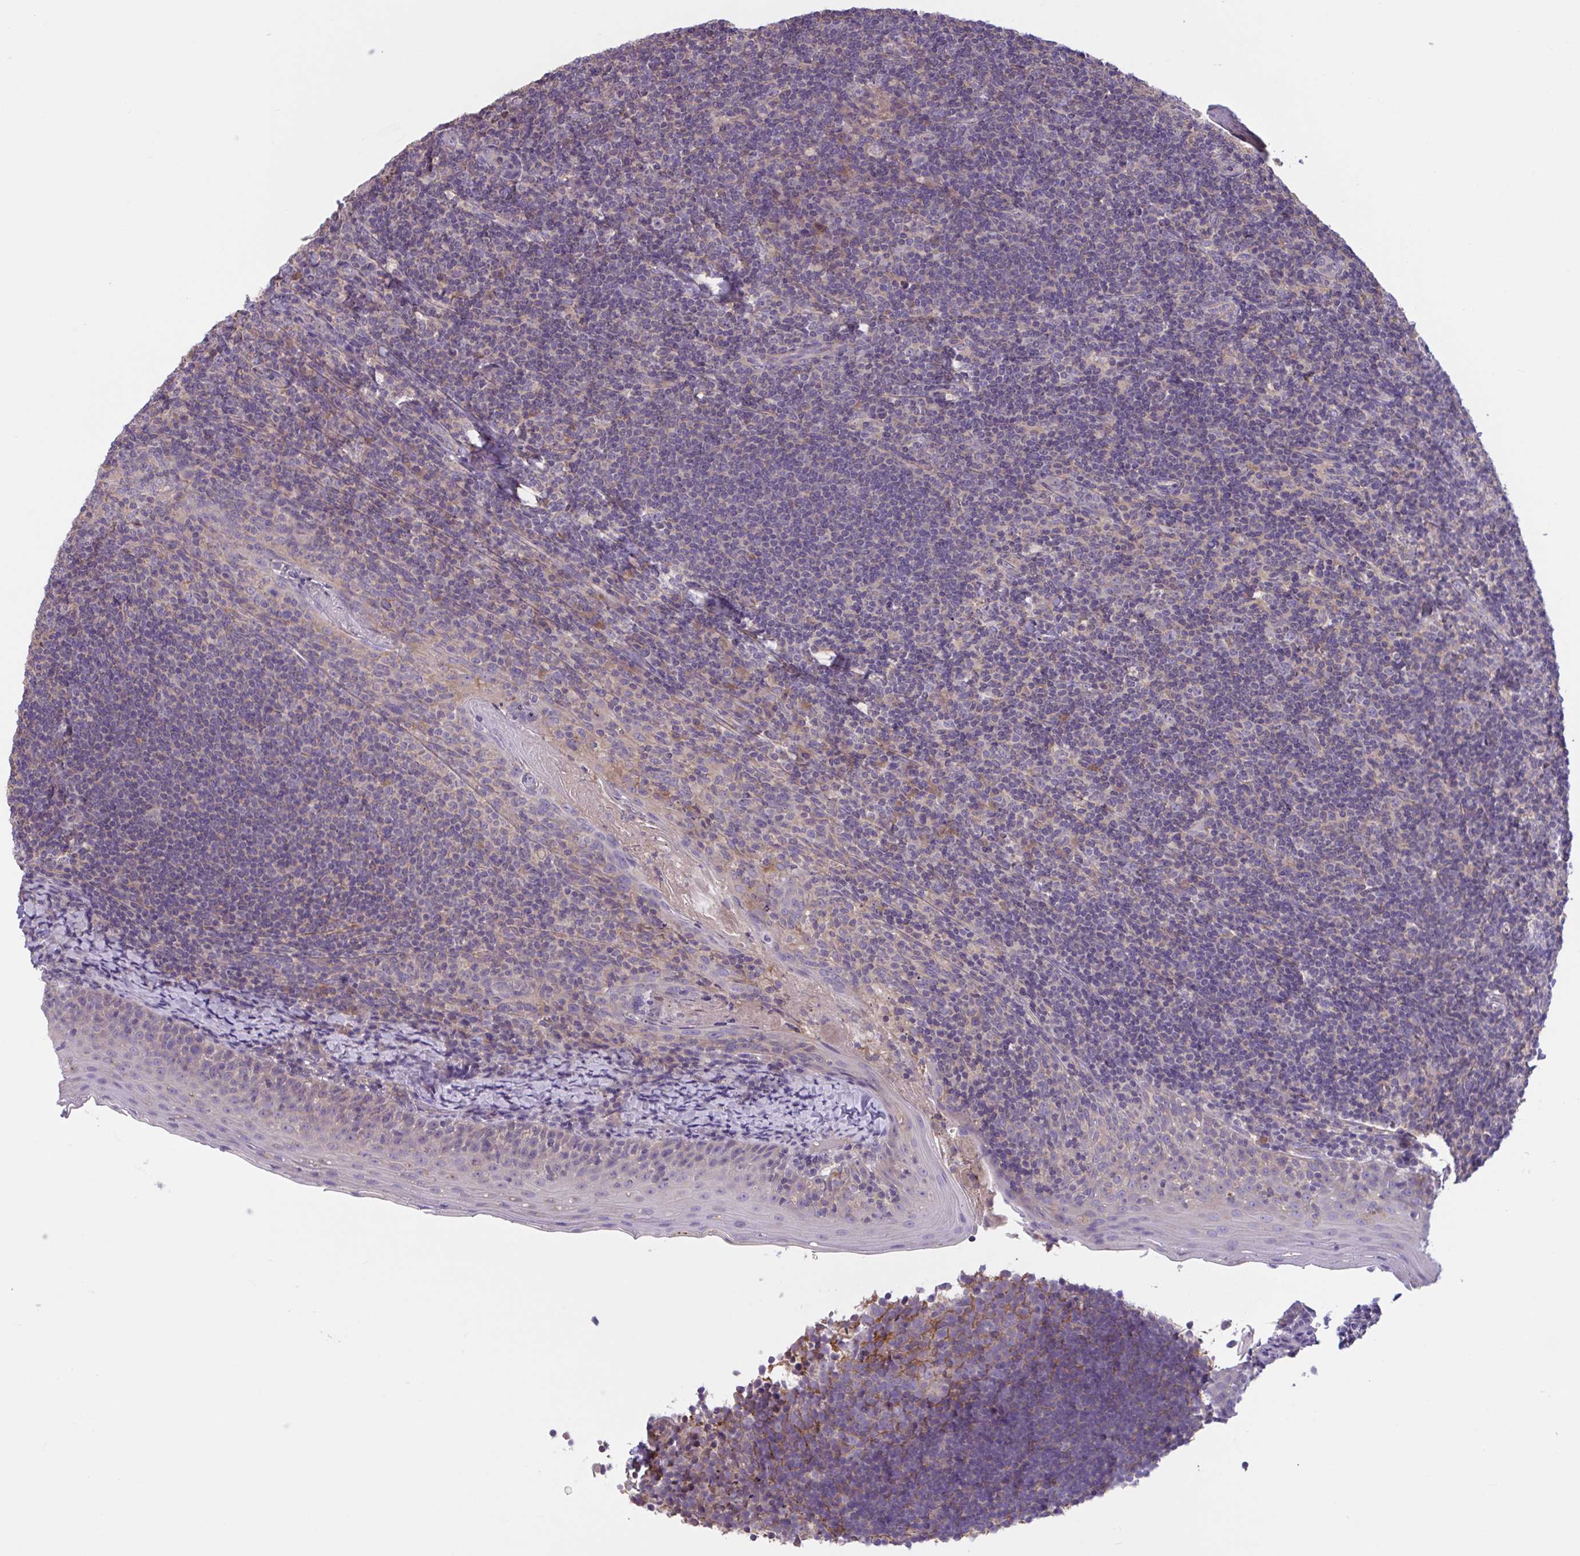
{"staining": {"intensity": "weak", "quantity": "25%-75%", "location": "cytoplasmic/membranous"}, "tissue": "tonsil", "cell_type": "Germinal center cells", "image_type": "normal", "snomed": [{"axis": "morphology", "description": "Normal tissue, NOS"}, {"axis": "topography", "description": "Tonsil"}], "caption": "The image reveals immunohistochemical staining of normal tonsil. There is weak cytoplasmic/membranous positivity is present in approximately 25%-75% of germinal center cells. (IHC, brightfield microscopy, high magnification).", "gene": "WNT9B", "patient": {"sex": "female", "age": 10}}